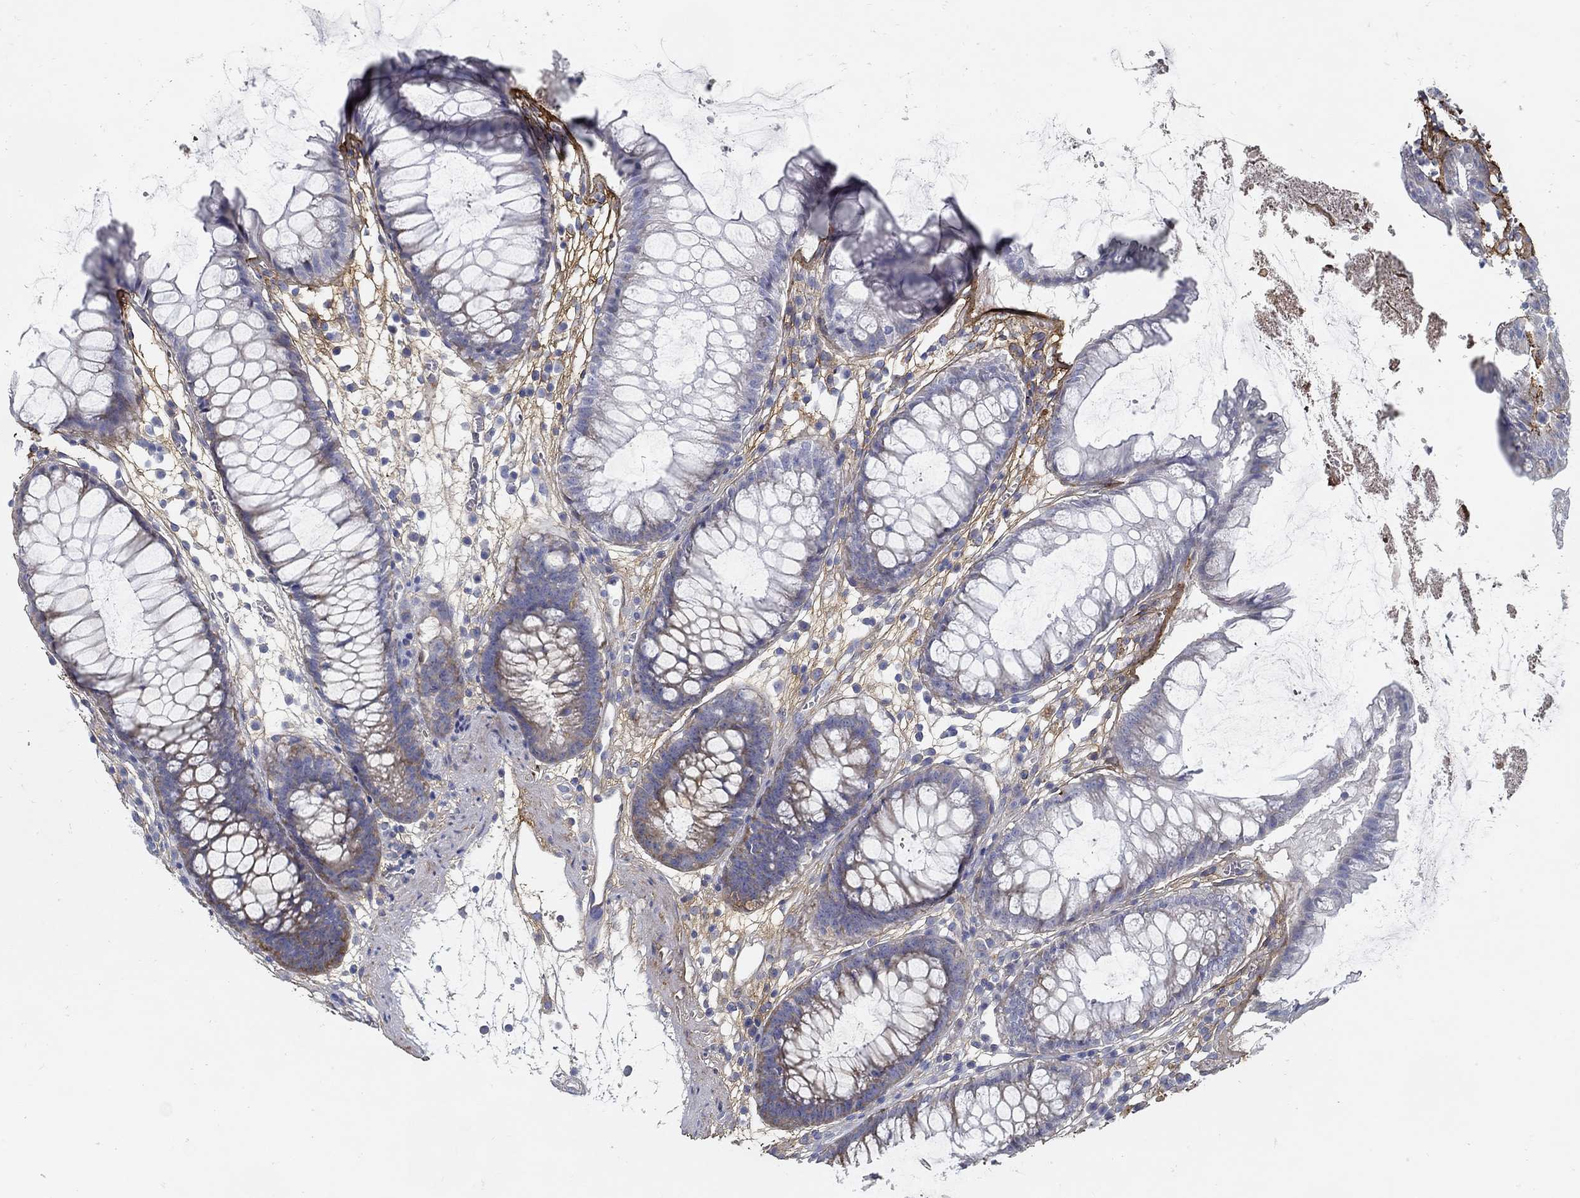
{"staining": {"intensity": "negative", "quantity": "none", "location": "none"}, "tissue": "colon", "cell_type": "Endothelial cells", "image_type": "normal", "snomed": [{"axis": "morphology", "description": "Normal tissue, NOS"}, {"axis": "morphology", "description": "Adenocarcinoma, NOS"}, {"axis": "topography", "description": "Colon"}], "caption": "Immunohistochemistry image of normal colon stained for a protein (brown), which displays no positivity in endothelial cells.", "gene": "TGFBI", "patient": {"sex": "male", "age": 65}}